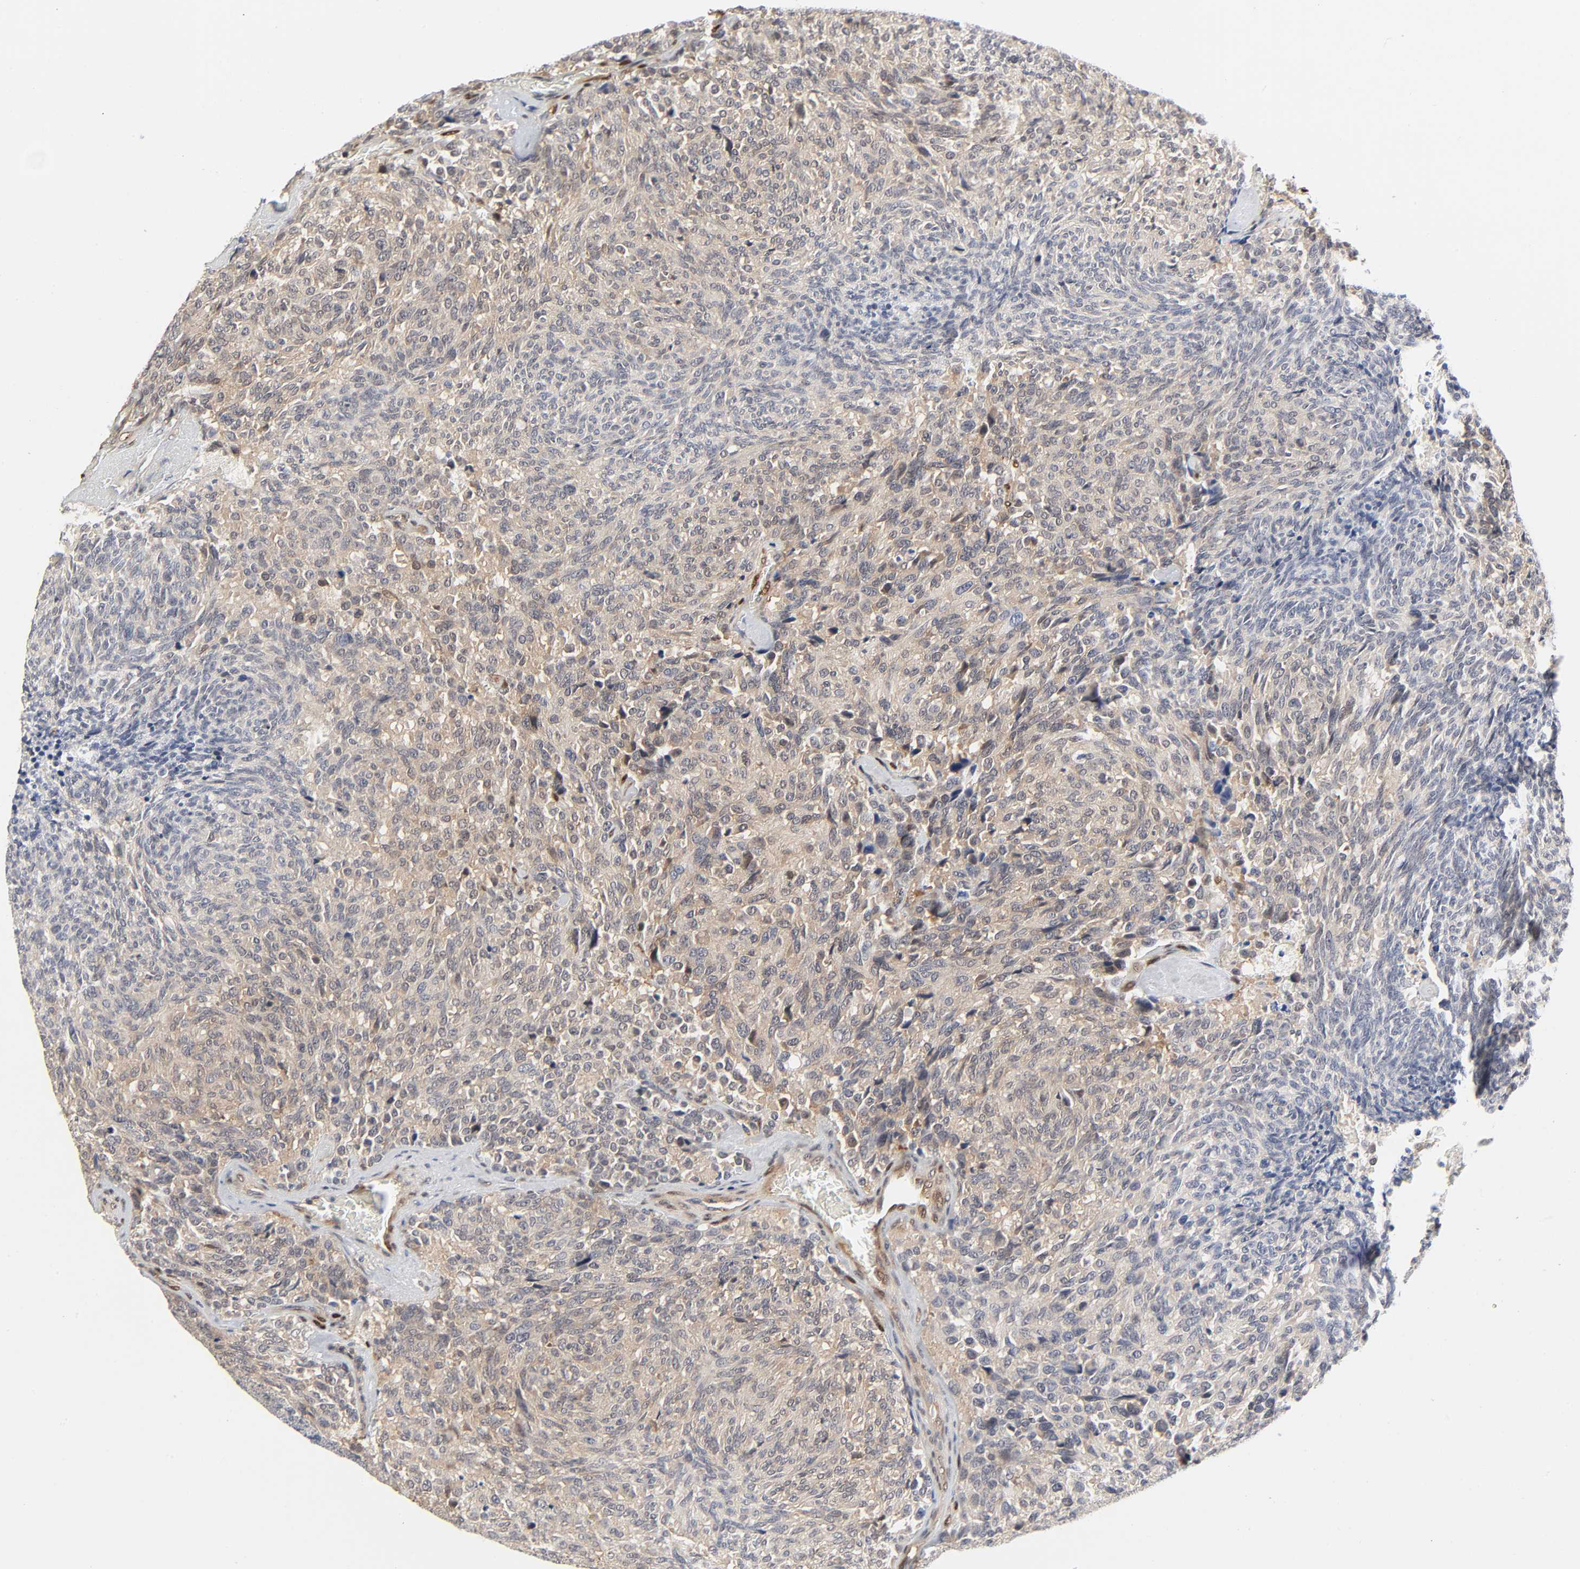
{"staining": {"intensity": "weak", "quantity": "25%-75%", "location": "cytoplasmic/membranous"}, "tissue": "carcinoid", "cell_type": "Tumor cells", "image_type": "cancer", "snomed": [{"axis": "morphology", "description": "Carcinoid, malignant, NOS"}, {"axis": "topography", "description": "Pancreas"}], "caption": "The histopathology image exhibits immunohistochemical staining of malignant carcinoid. There is weak cytoplasmic/membranous expression is identified in approximately 25%-75% of tumor cells.", "gene": "PTEN", "patient": {"sex": "female", "age": 54}}